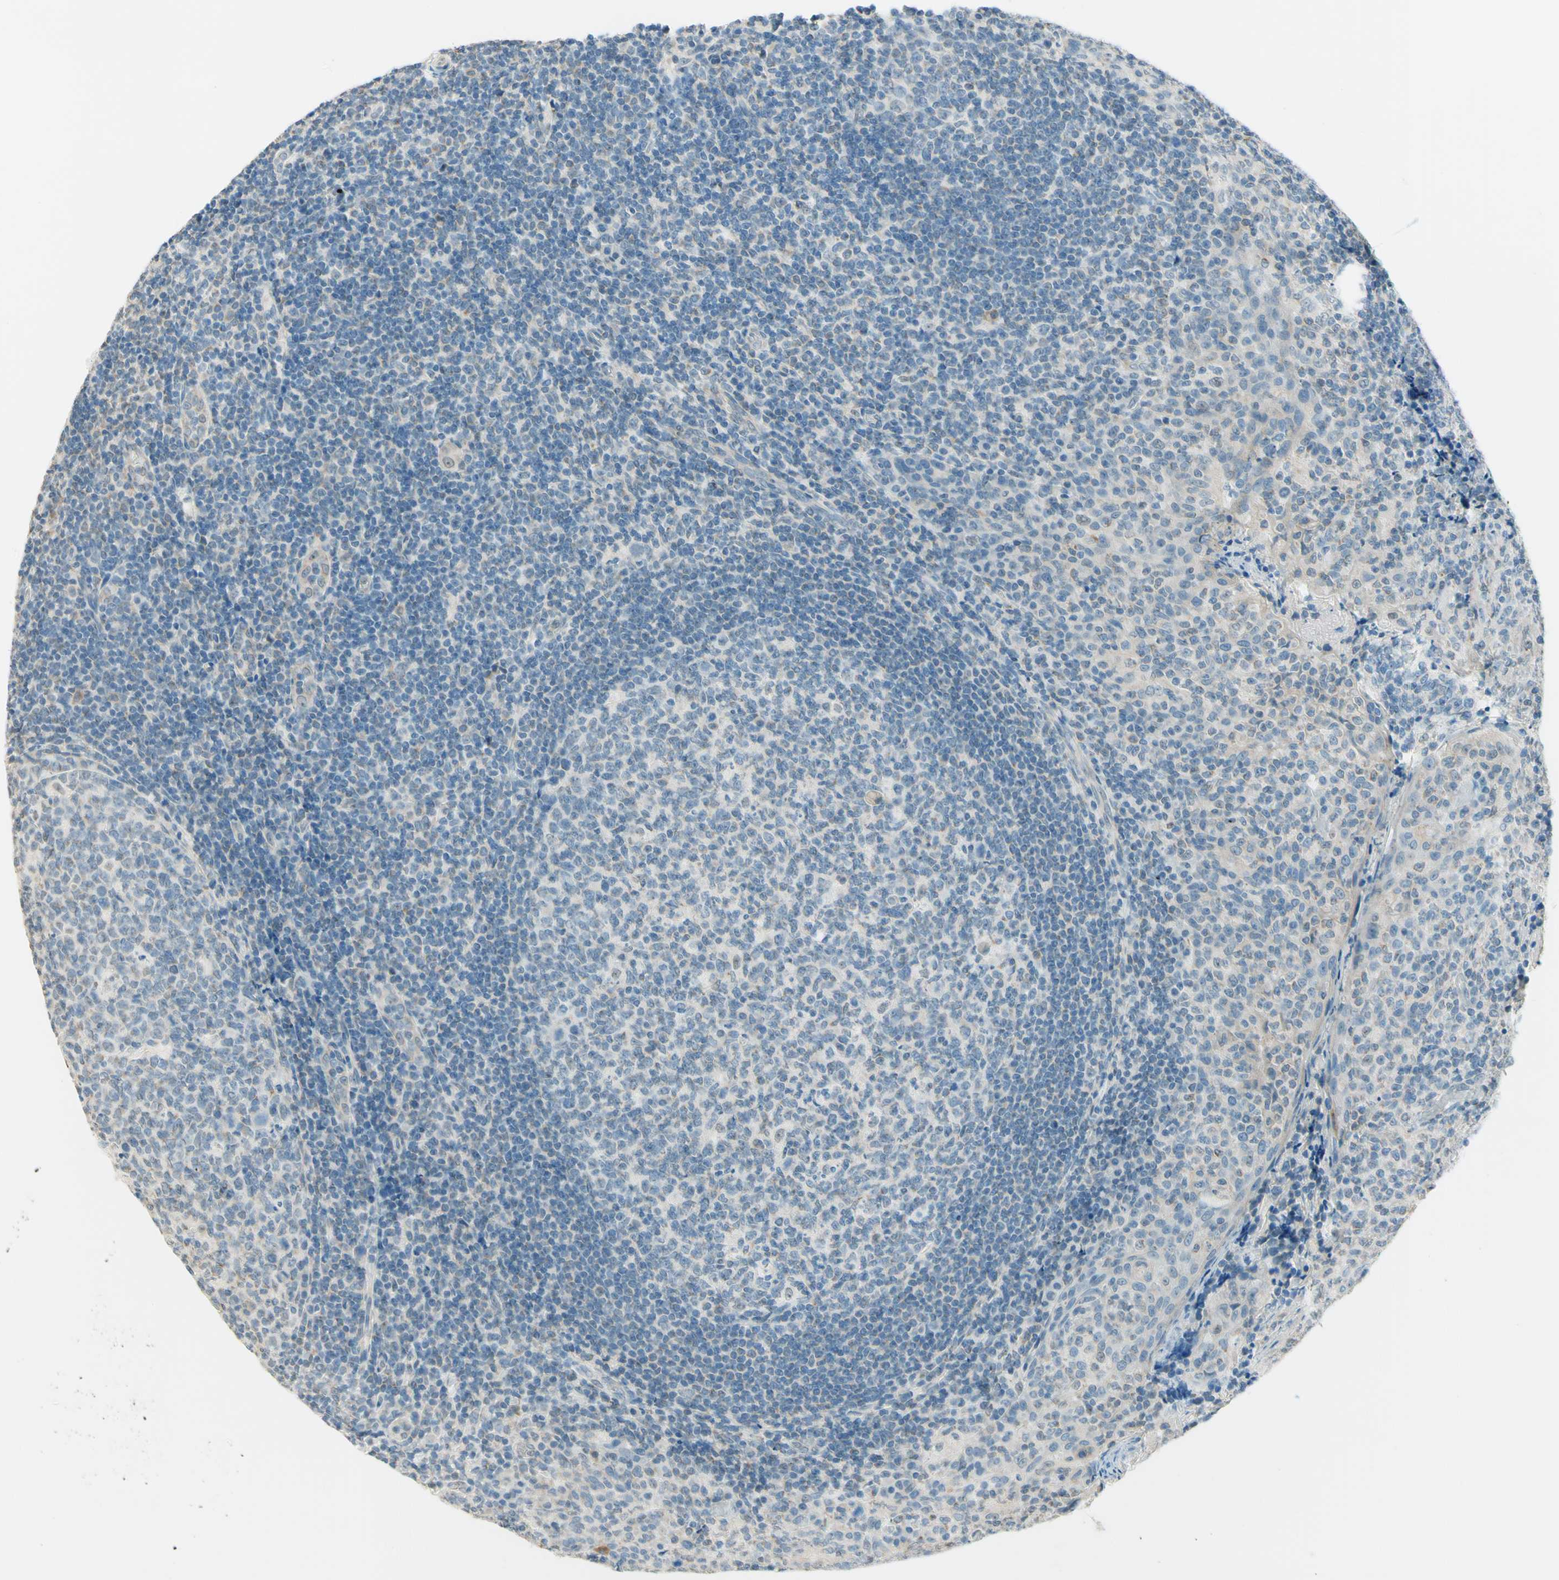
{"staining": {"intensity": "negative", "quantity": "none", "location": "none"}, "tissue": "tonsil", "cell_type": "Germinal center cells", "image_type": "normal", "snomed": [{"axis": "morphology", "description": "Normal tissue, NOS"}, {"axis": "topography", "description": "Tonsil"}], "caption": "A high-resolution image shows immunohistochemistry staining of benign tonsil, which displays no significant staining in germinal center cells.", "gene": "JPH1", "patient": {"sex": "female", "age": 19}}